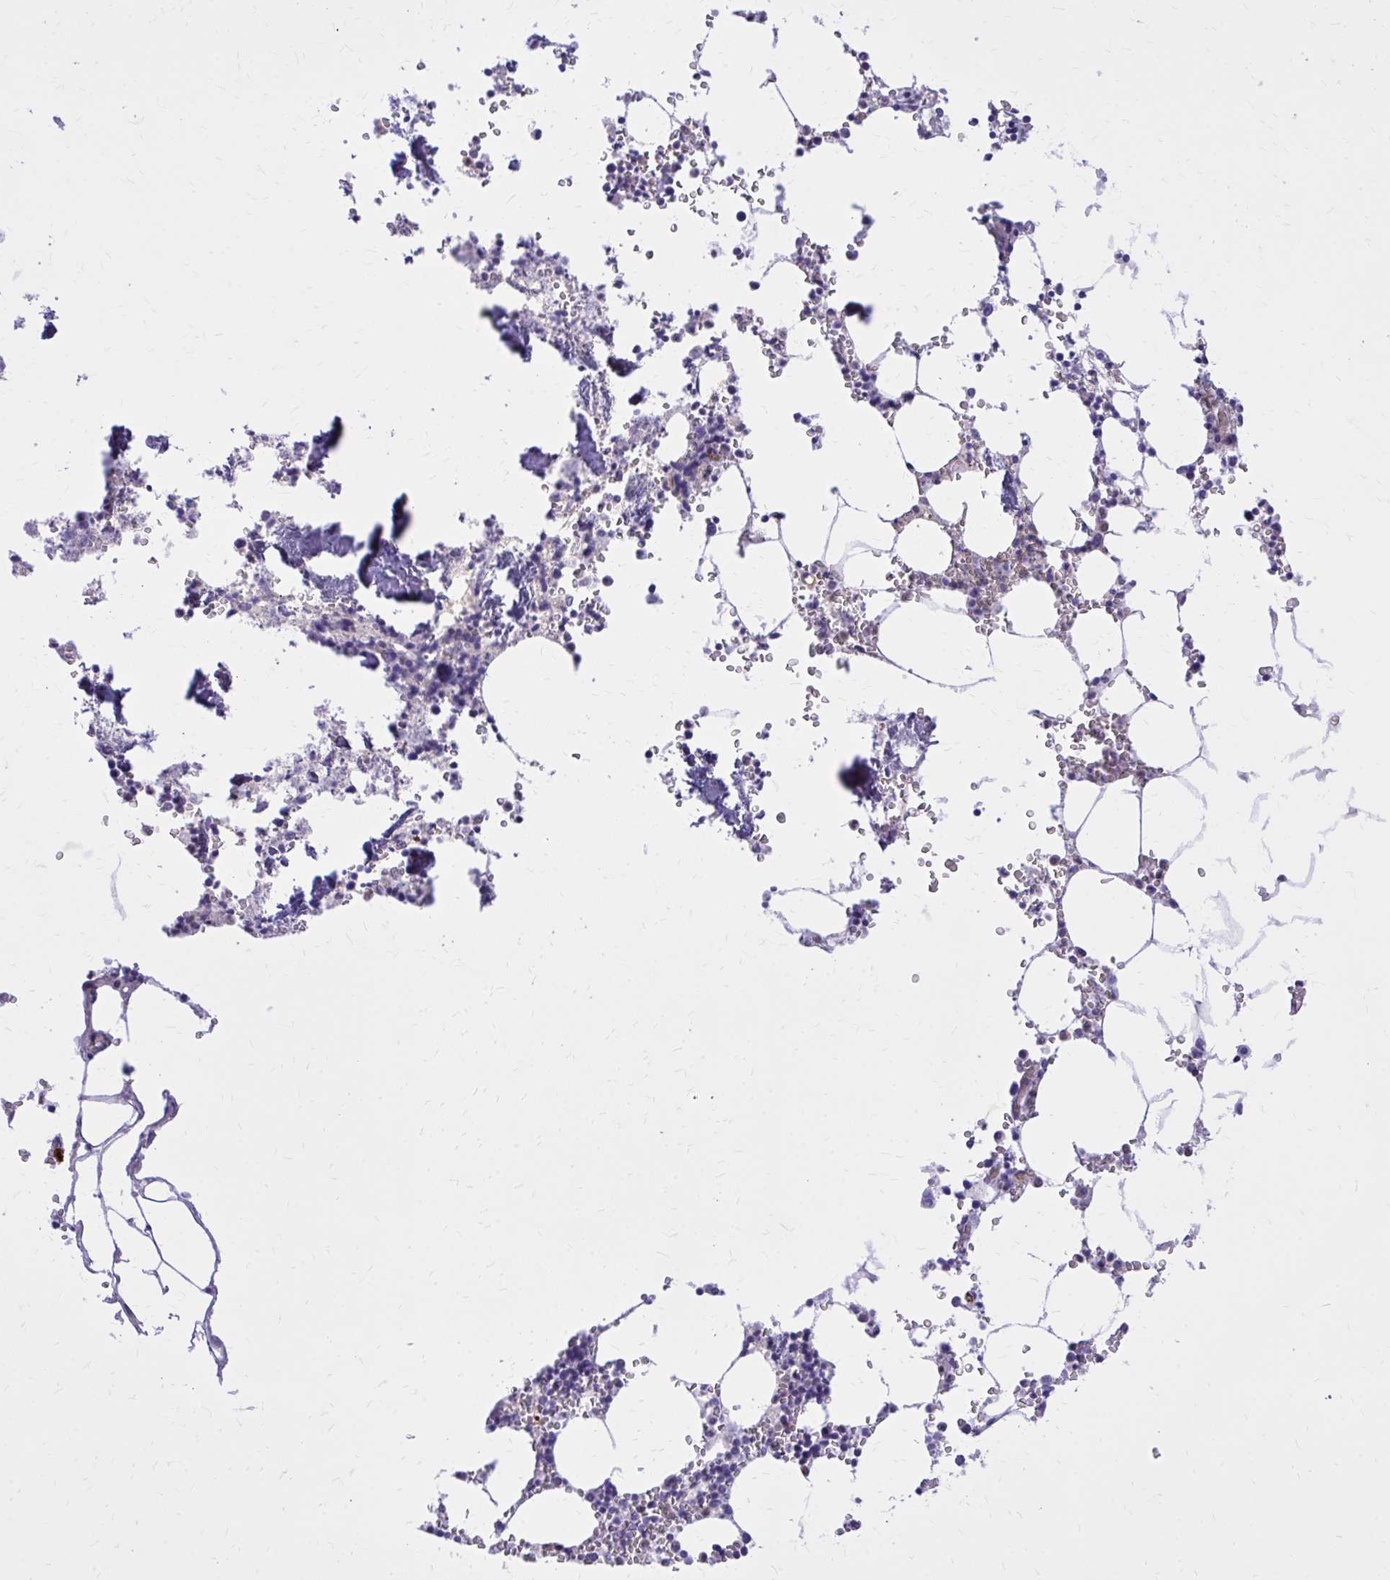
{"staining": {"intensity": "moderate", "quantity": "<25%", "location": "cytoplasmic/membranous"}, "tissue": "bone marrow", "cell_type": "Hematopoietic cells", "image_type": "normal", "snomed": [{"axis": "morphology", "description": "Normal tissue, NOS"}, {"axis": "topography", "description": "Bone marrow"}], "caption": "Immunohistochemistry (IHC) staining of unremarkable bone marrow, which demonstrates low levels of moderate cytoplasmic/membranous expression in about <25% of hematopoietic cells indicating moderate cytoplasmic/membranous protein positivity. The staining was performed using DAB (3,3'-diaminobenzidine) (brown) for protein detection and nuclei were counterstained in hematoxylin (blue).", "gene": "ADAMTSL1", "patient": {"sex": "male", "age": 54}}